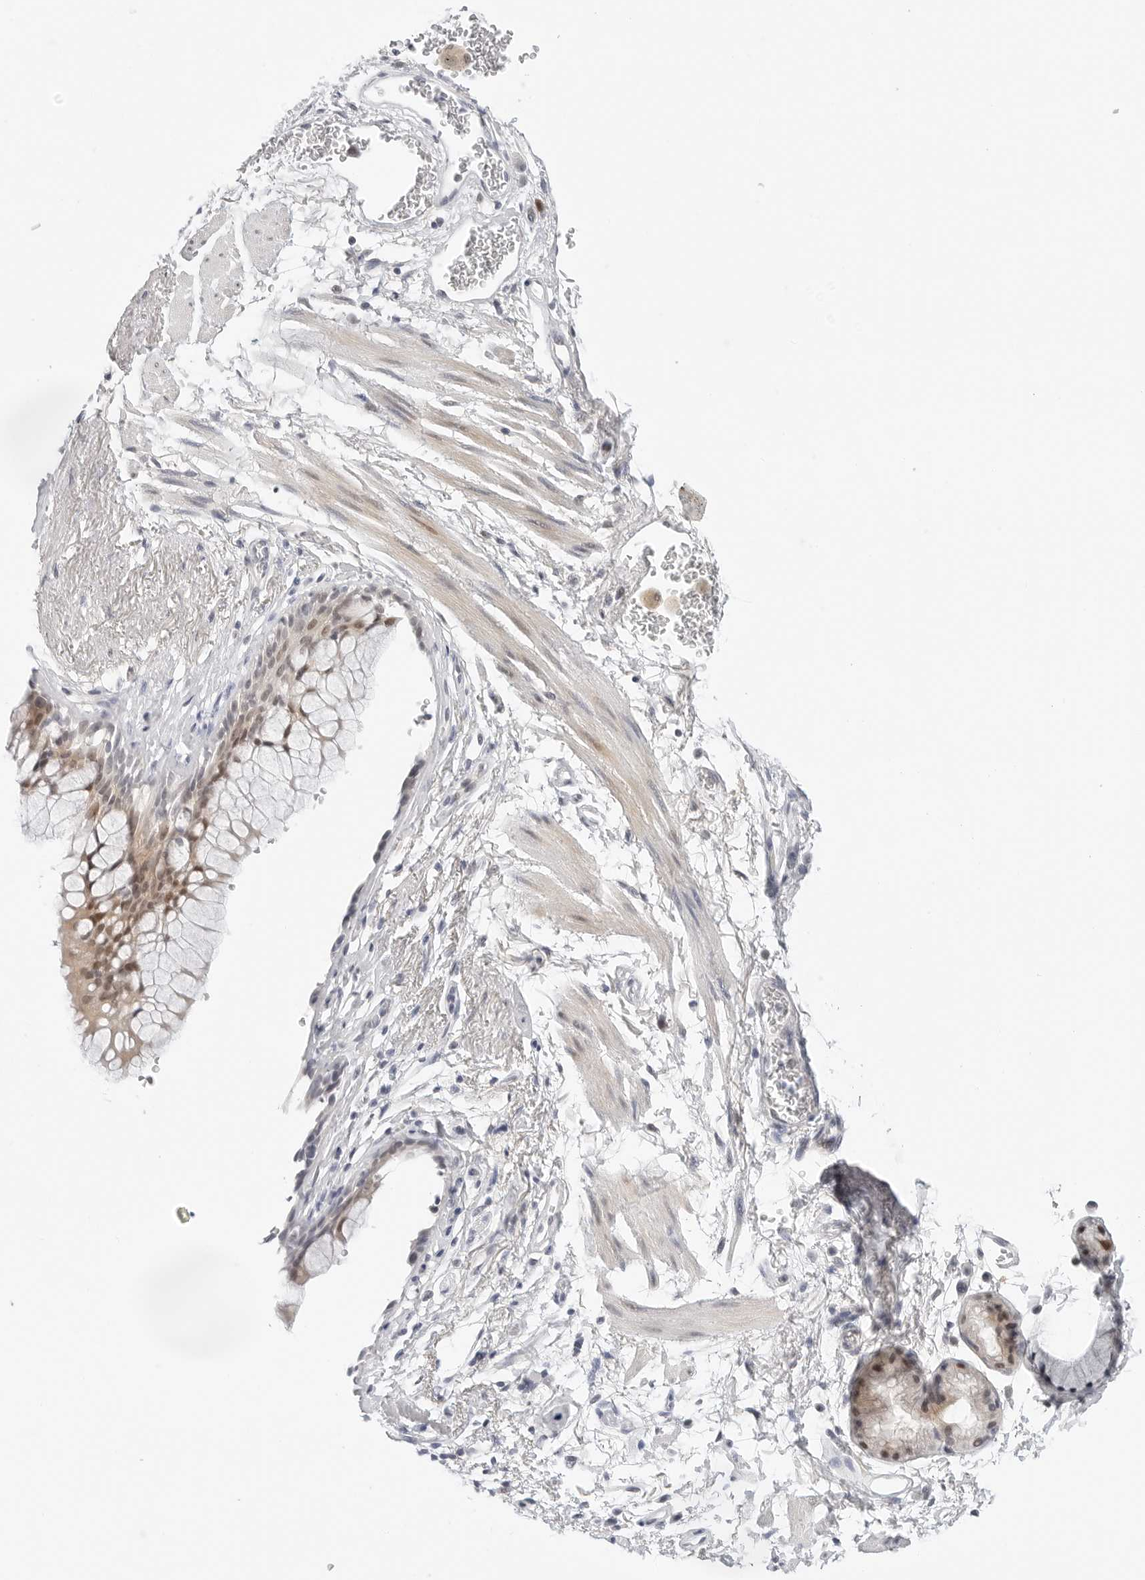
{"staining": {"intensity": "weak", "quantity": "25%-75%", "location": "cytoplasmic/membranous,nuclear"}, "tissue": "bronchus", "cell_type": "Respiratory epithelial cells", "image_type": "normal", "snomed": [{"axis": "morphology", "description": "Normal tissue, NOS"}, {"axis": "topography", "description": "Cartilage tissue"}, {"axis": "topography", "description": "Bronchus"}], "caption": "Bronchus stained with a brown dye reveals weak cytoplasmic/membranous,nuclear positive positivity in approximately 25%-75% of respiratory epithelial cells.", "gene": "TSEN2", "patient": {"sex": "female", "age": 53}}